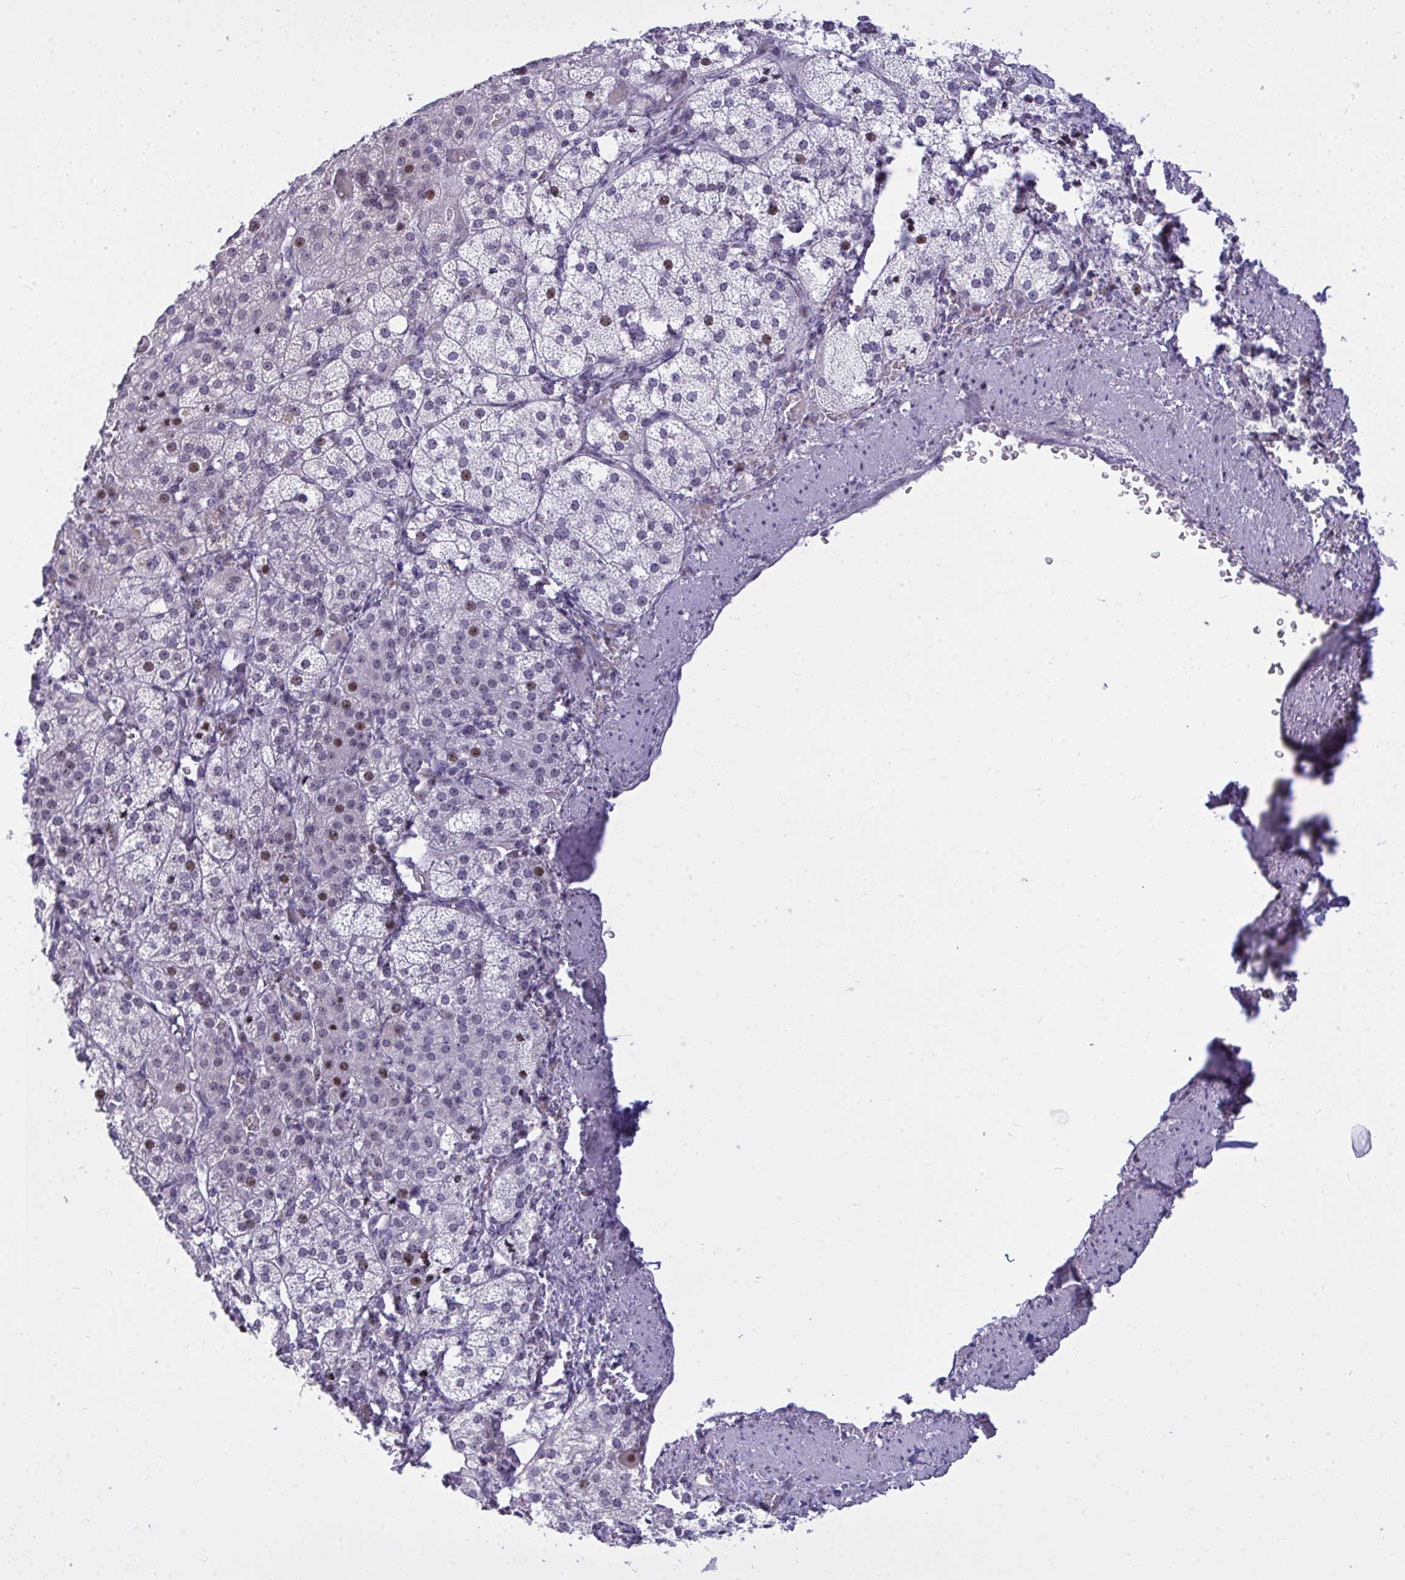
{"staining": {"intensity": "moderate", "quantity": "25%-75%", "location": "nuclear"}, "tissue": "adrenal gland", "cell_type": "Glandular cells", "image_type": "normal", "snomed": [{"axis": "morphology", "description": "Normal tissue, NOS"}, {"axis": "topography", "description": "Adrenal gland"}], "caption": "This image exhibits IHC staining of benign human adrenal gland, with medium moderate nuclear expression in approximately 25%-75% of glandular cells.", "gene": "PLPPR3", "patient": {"sex": "female", "age": 60}}